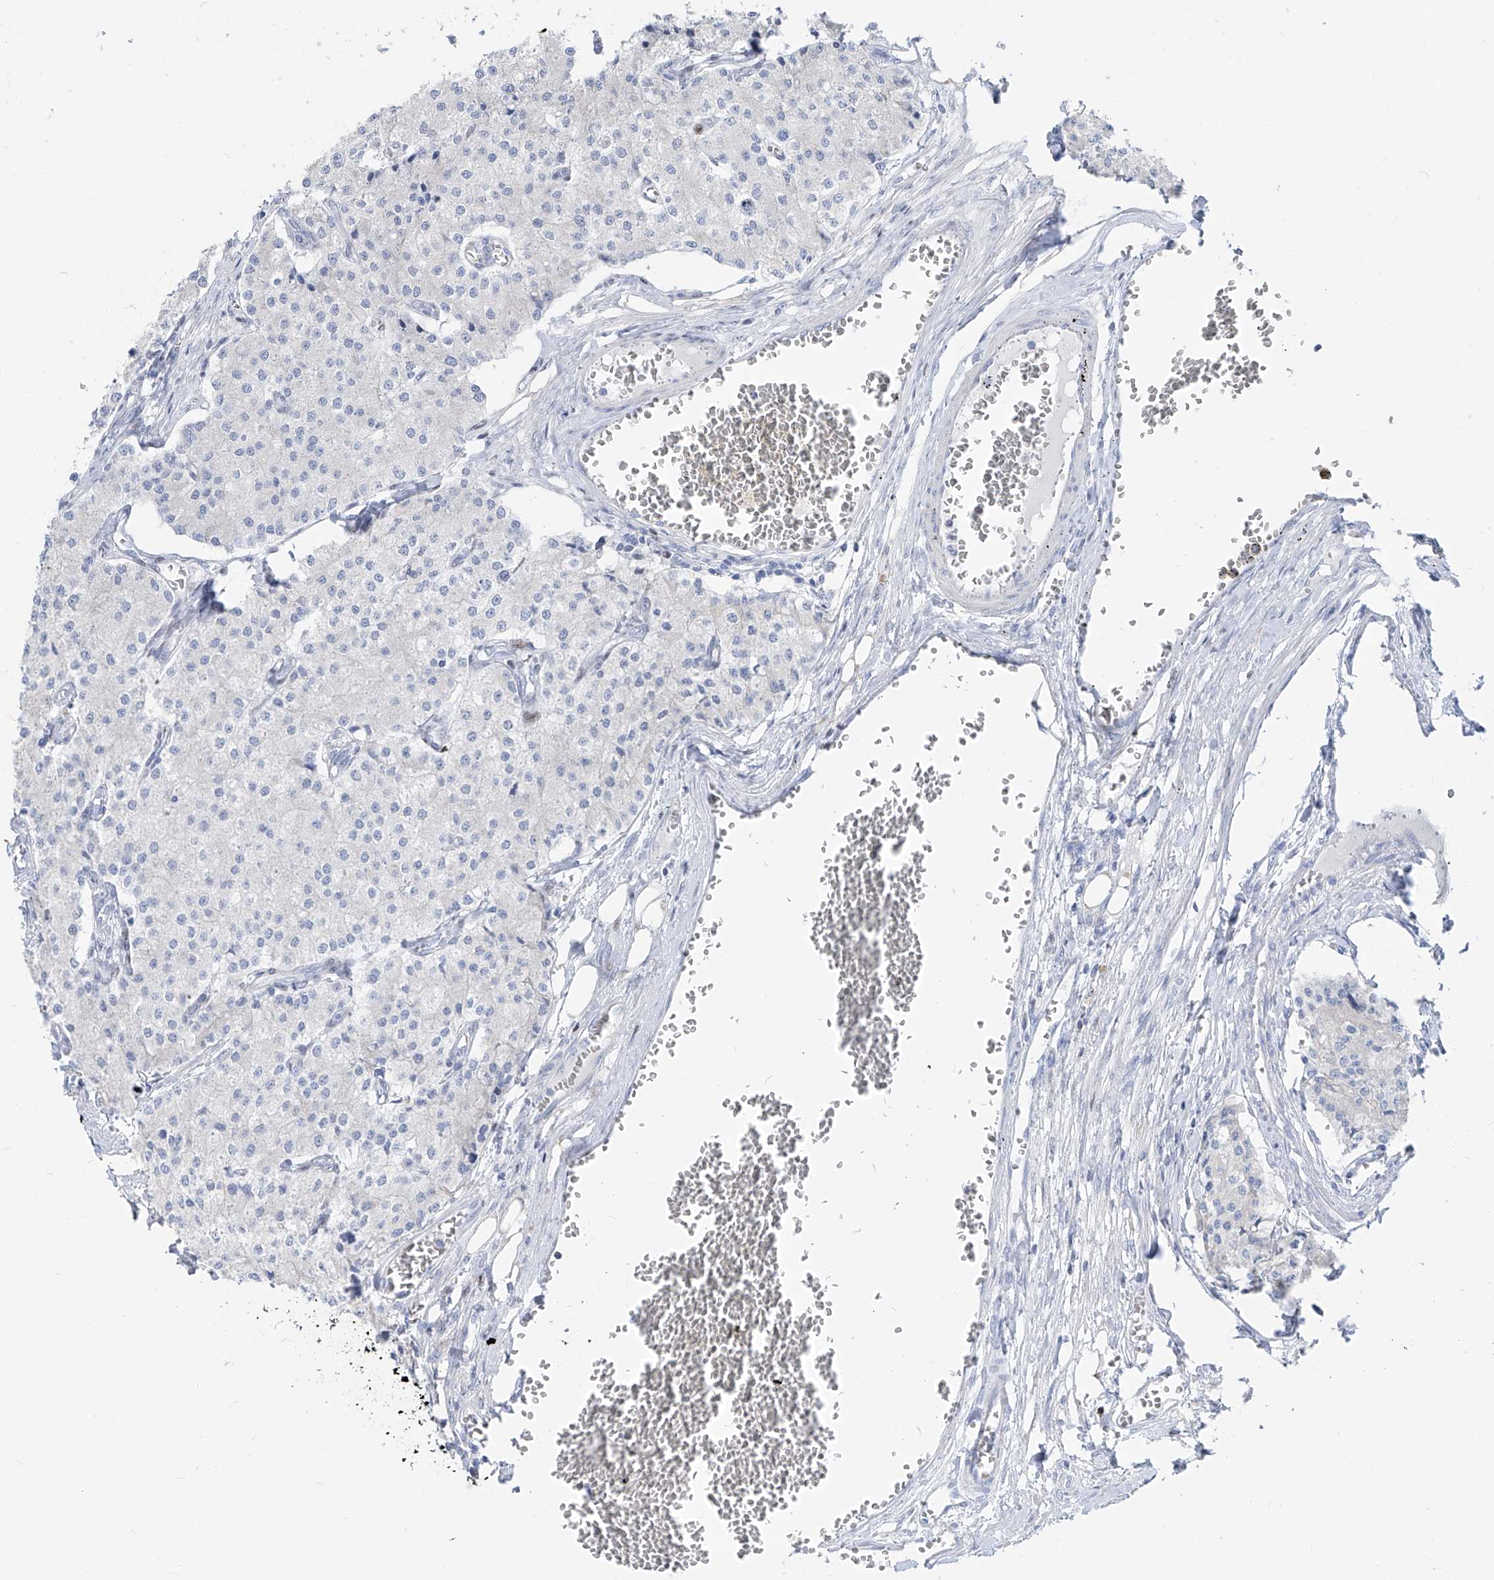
{"staining": {"intensity": "negative", "quantity": "none", "location": "none"}, "tissue": "carcinoid", "cell_type": "Tumor cells", "image_type": "cancer", "snomed": [{"axis": "morphology", "description": "Carcinoid, malignant, NOS"}, {"axis": "topography", "description": "Colon"}], "caption": "Tumor cells are negative for protein expression in human carcinoid. (Stains: DAB (3,3'-diaminobenzidine) immunohistochemistry with hematoxylin counter stain, Microscopy: brightfield microscopy at high magnification).", "gene": "FRS3", "patient": {"sex": "female", "age": 52}}